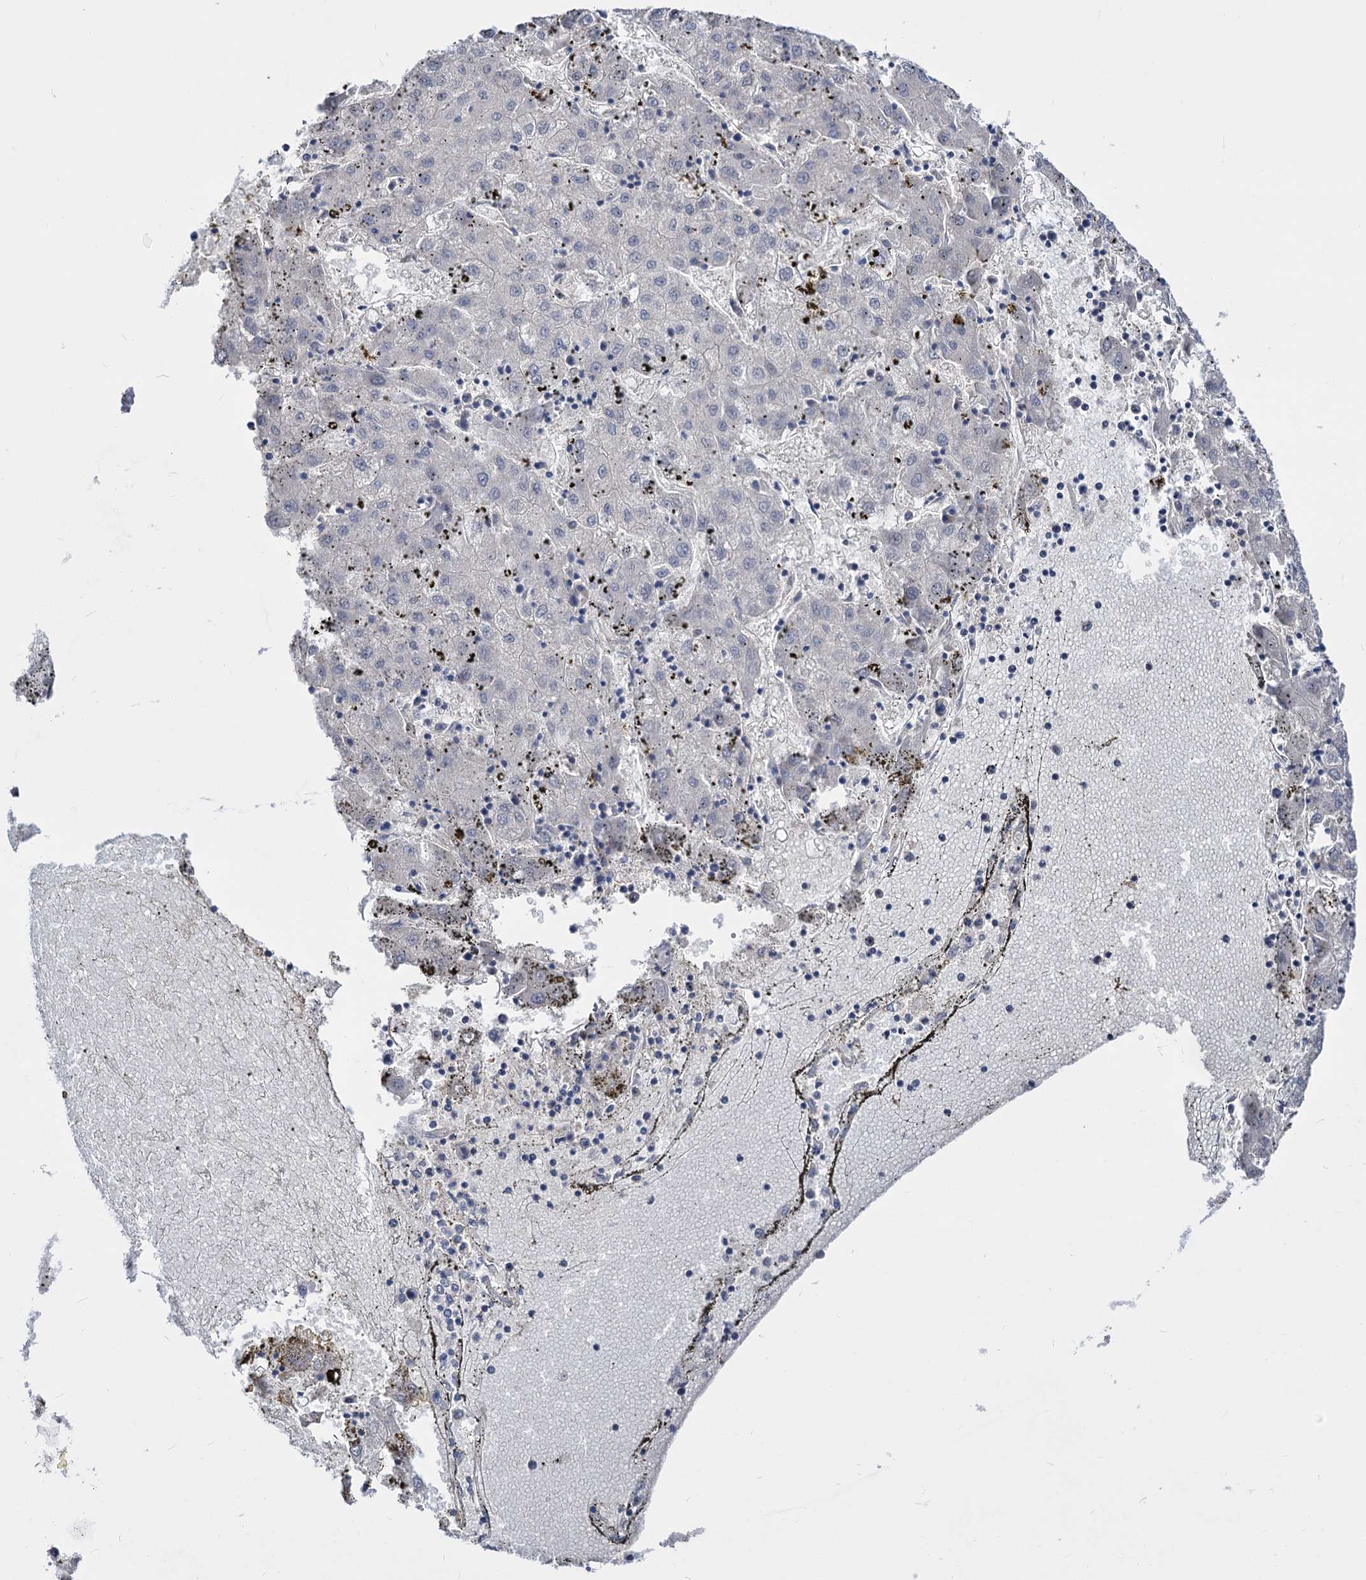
{"staining": {"intensity": "negative", "quantity": "none", "location": "none"}, "tissue": "liver cancer", "cell_type": "Tumor cells", "image_type": "cancer", "snomed": [{"axis": "morphology", "description": "Carcinoma, Hepatocellular, NOS"}, {"axis": "topography", "description": "Liver"}], "caption": "Hepatocellular carcinoma (liver) was stained to show a protein in brown. There is no significant positivity in tumor cells.", "gene": "NEK10", "patient": {"sex": "male", "age": 72}}